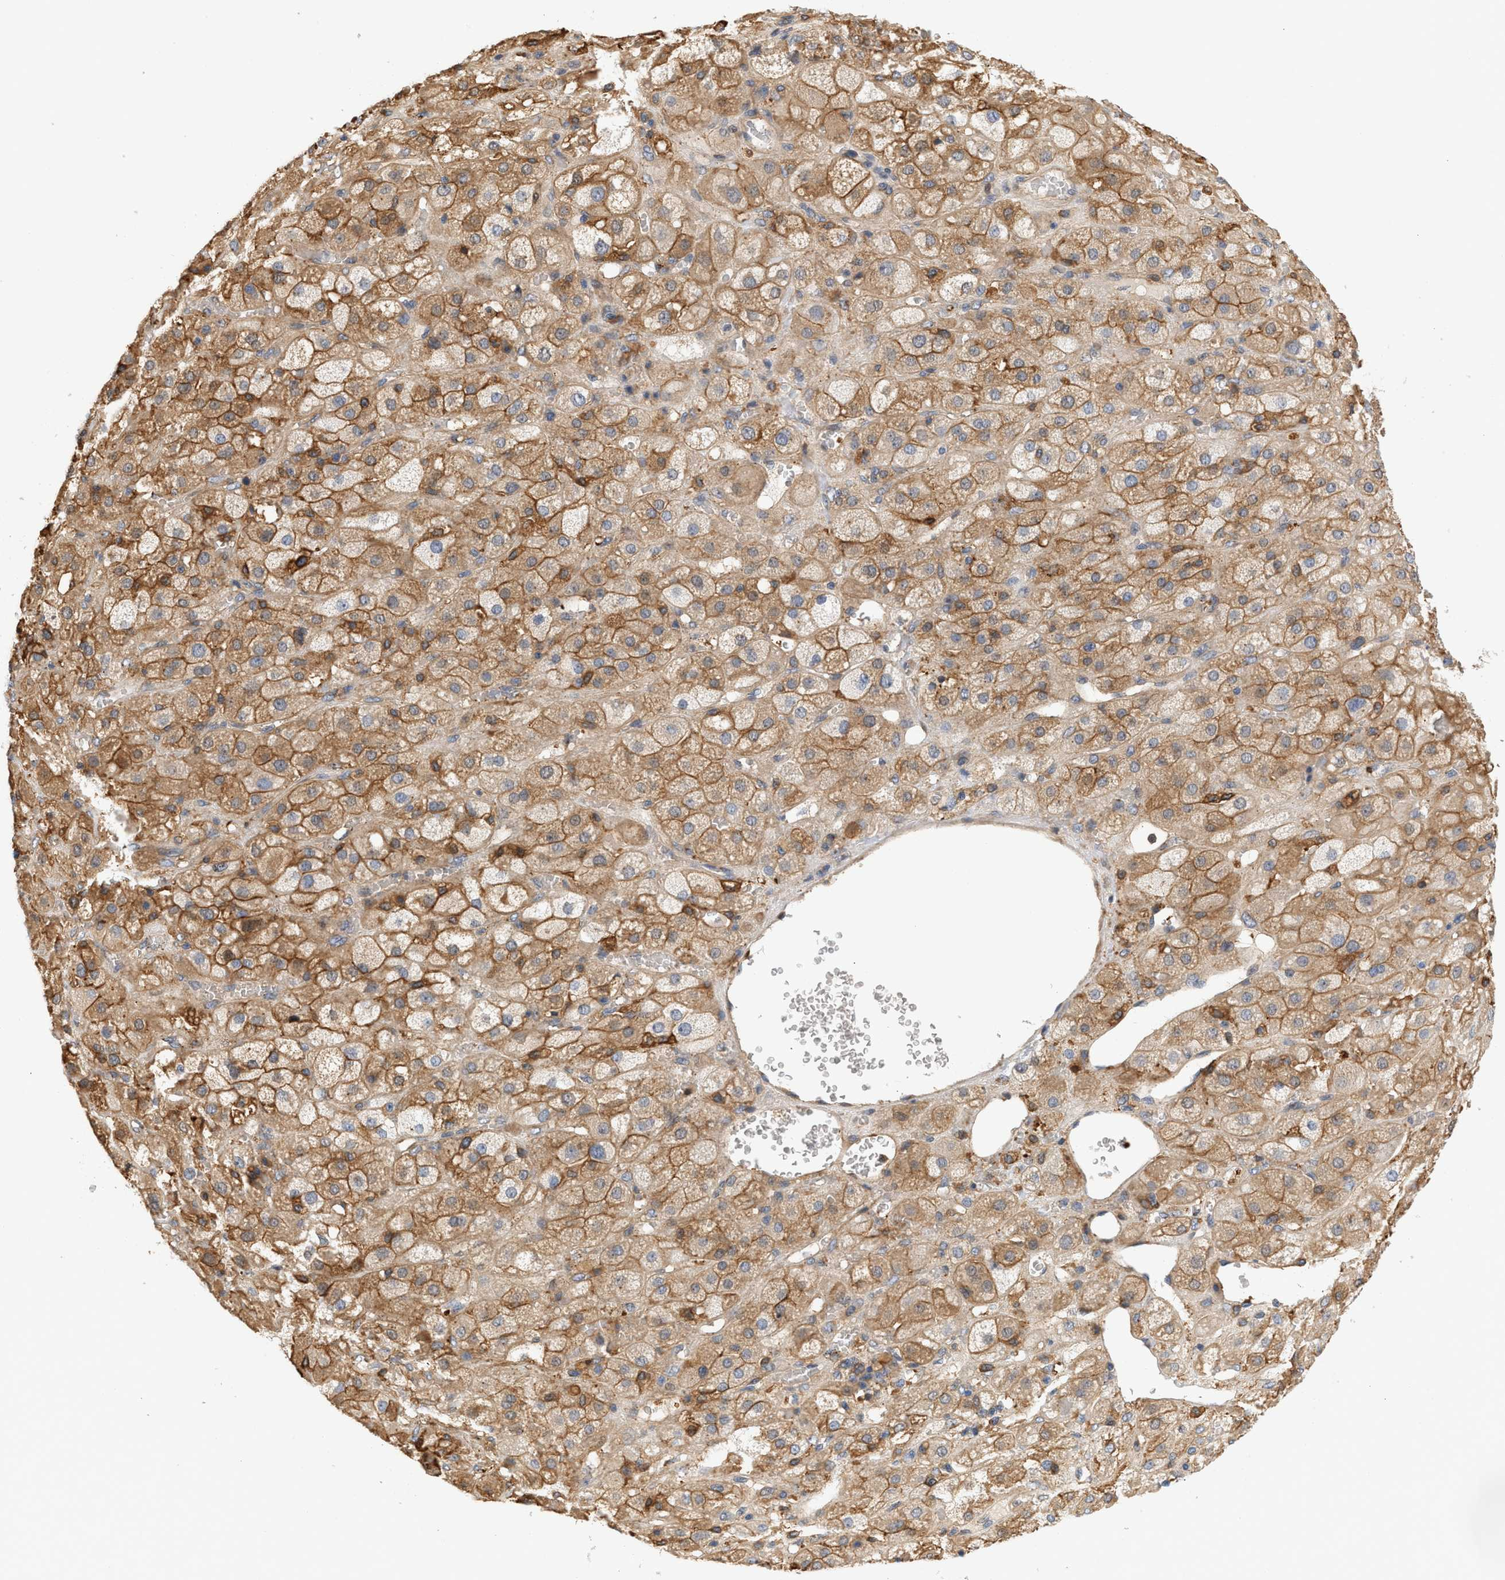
{"staining": {"intensity": "moderate", "quantity": ">75%", "location": "cytoplasmic/membranous"}, "tissue": "adrenal gland", "cell_type": "Glandular cells", "image_type": "normal", "snomed": [{"axis": "morphology", "description": "Normal tissue, NOS"}, {"axis": "topography", "description": "Adrenal gland"}], "caption": "Protein staining of normal adrenal gland shows moderate cytoplasmic/membranous positivity in about >75% of glandular cells.", "gene": "CTXN1", "patient": {"sex": "female", "age": 47}}